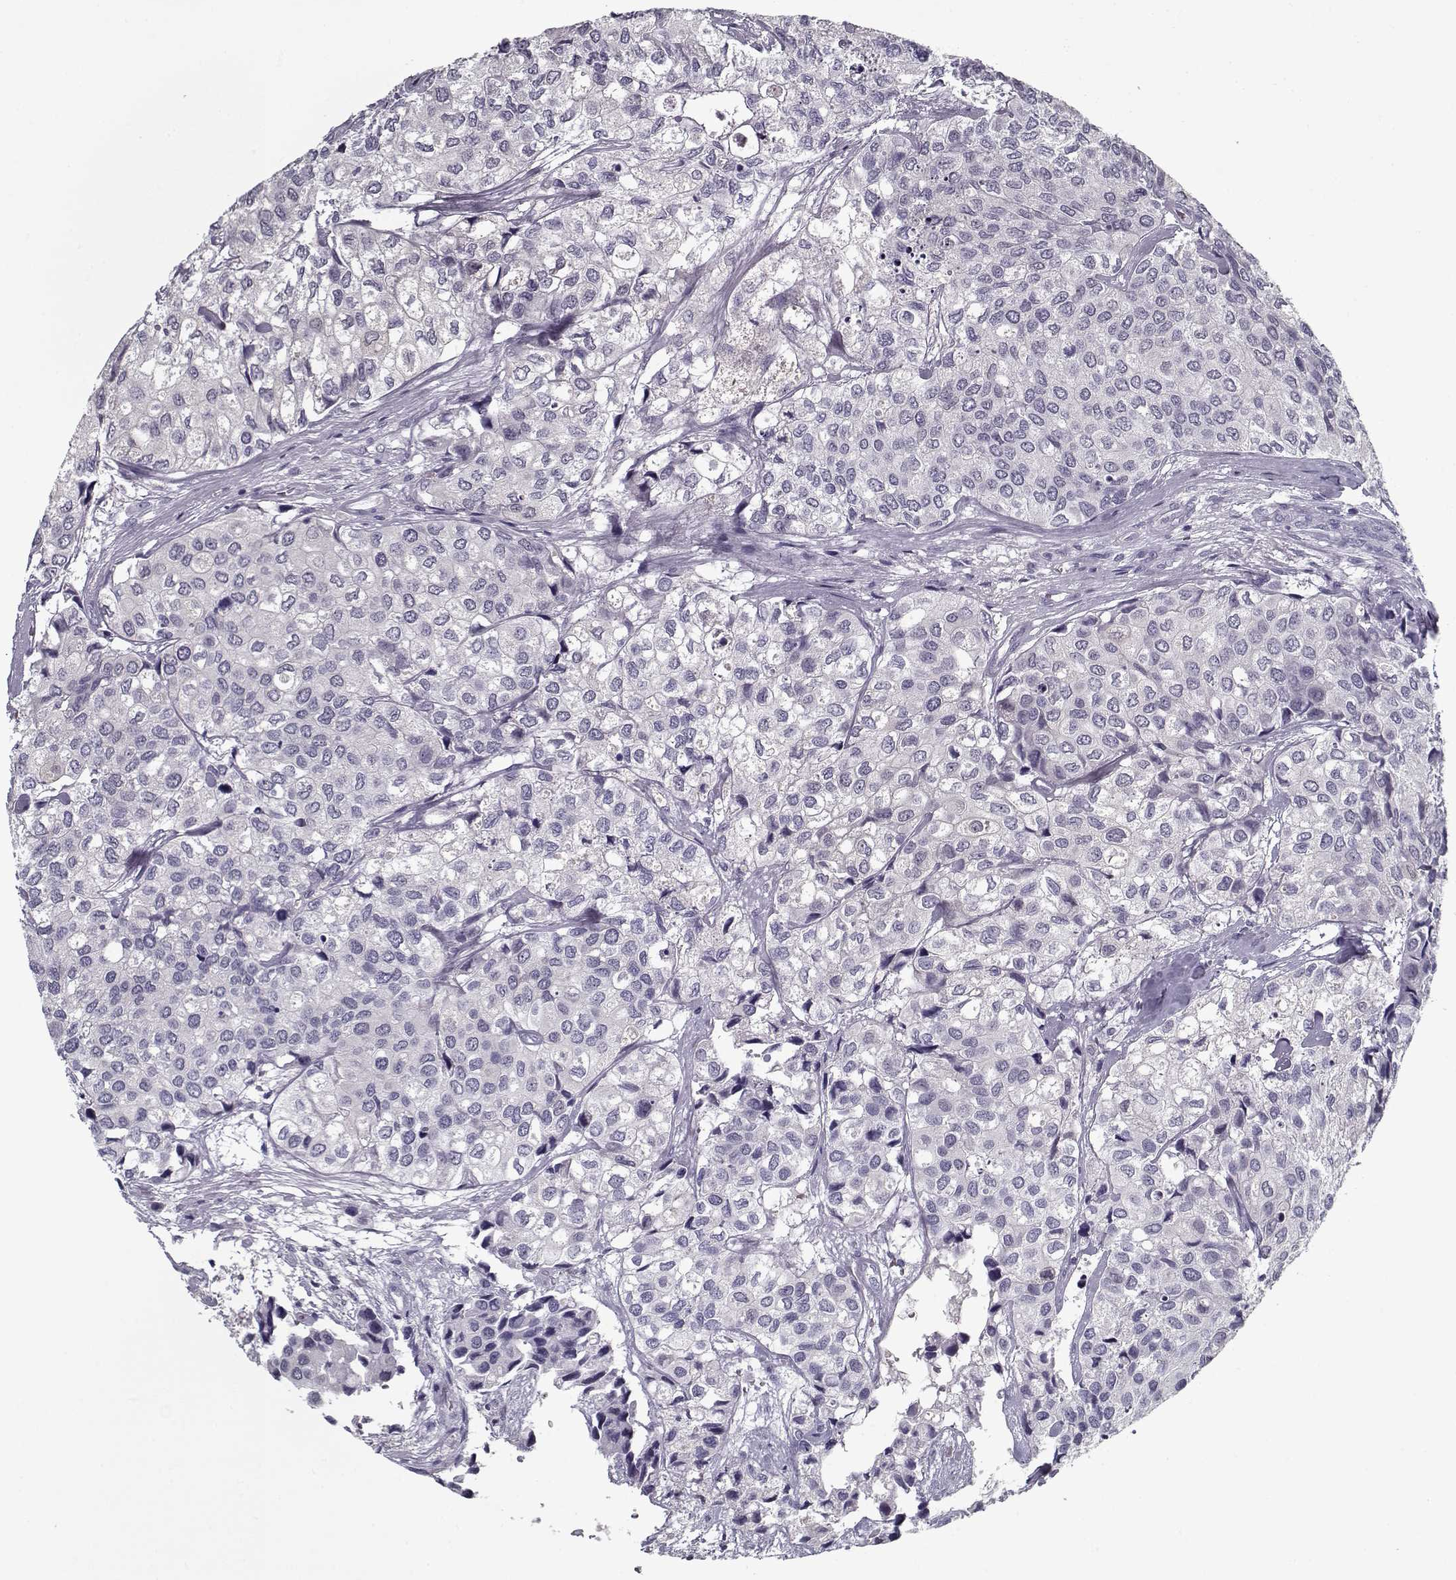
{"staining": {"intensity": "negative", "quantity": "none", "location": "none"}, "tissue": "urothelial cancer", "cell_type": "Tumor cells", "image_type": "cancer", "snomed": [{"axis": "morphology", "description": "Urothelial carcinoma, High grade"}, {"axis": "topography", "description": "Urinary bladder"}], "caption": "DAB immunohistochemical staining of human urothelial cancer shows no significant positivity in tumor cells. (DAB immunohistochemistry (IHC), high magnification).", "gene": "SPACA9", "patient": {"sex": "male", "age": 73}}